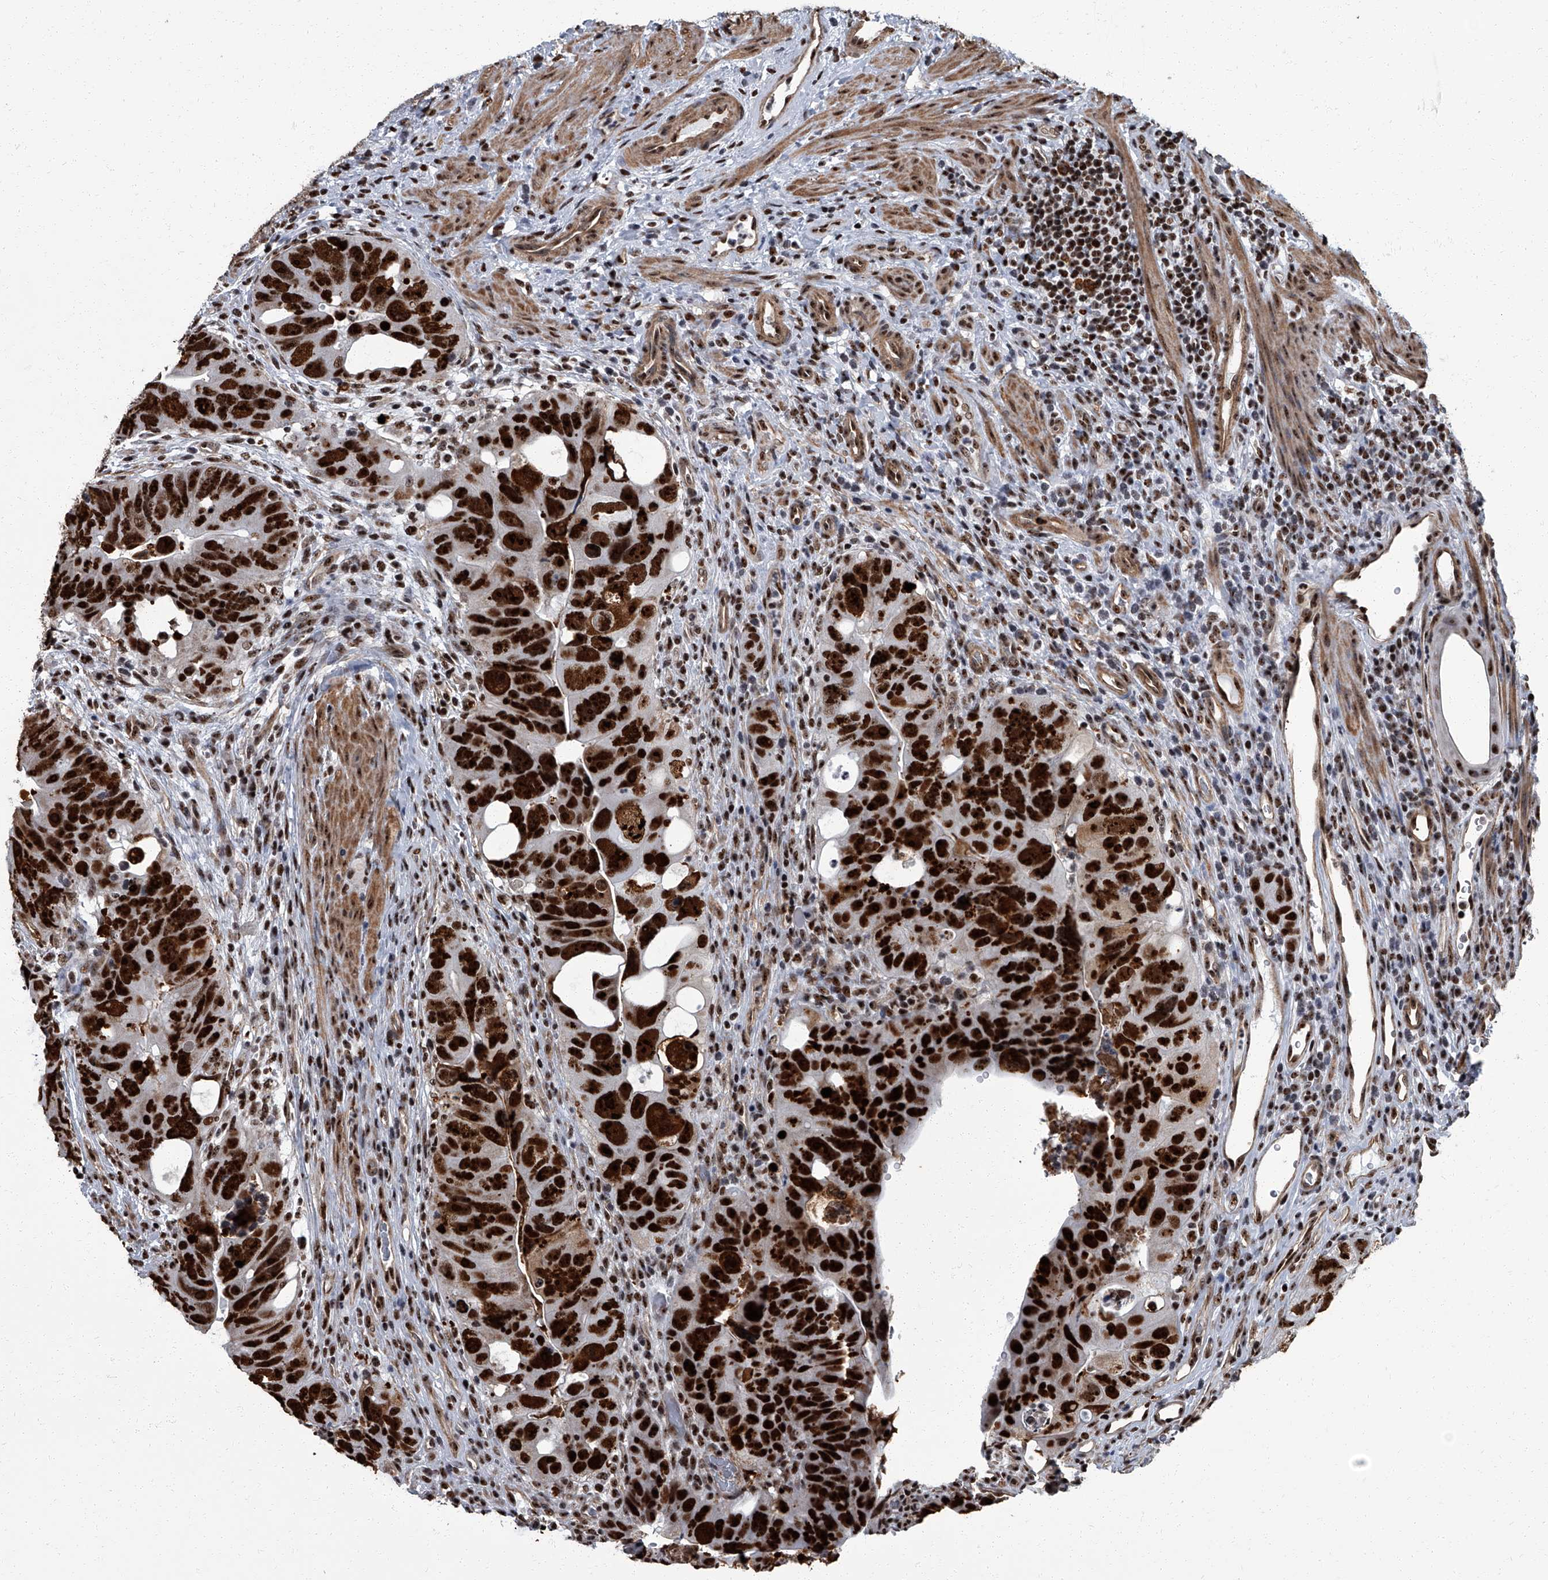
{"staining": {"intensity": "strong", "quantity": ">75%", "location": "nuclear"}, "tissue": "colorectal cancer", "cell_type": "Tumor cells", "image_type": "cancer", "snomed": [{"axis": "morphology", "description": "Adenocarcinoma, NOS"}, {"axis": "topography", "description": "Rectum"}], "caption": "Colorectal cancer stained for a protein exhibits strong nuclear positivity in tumor cells.", "gene": "ZNF518B", "patient": {"sex": "male", "age": 59}}